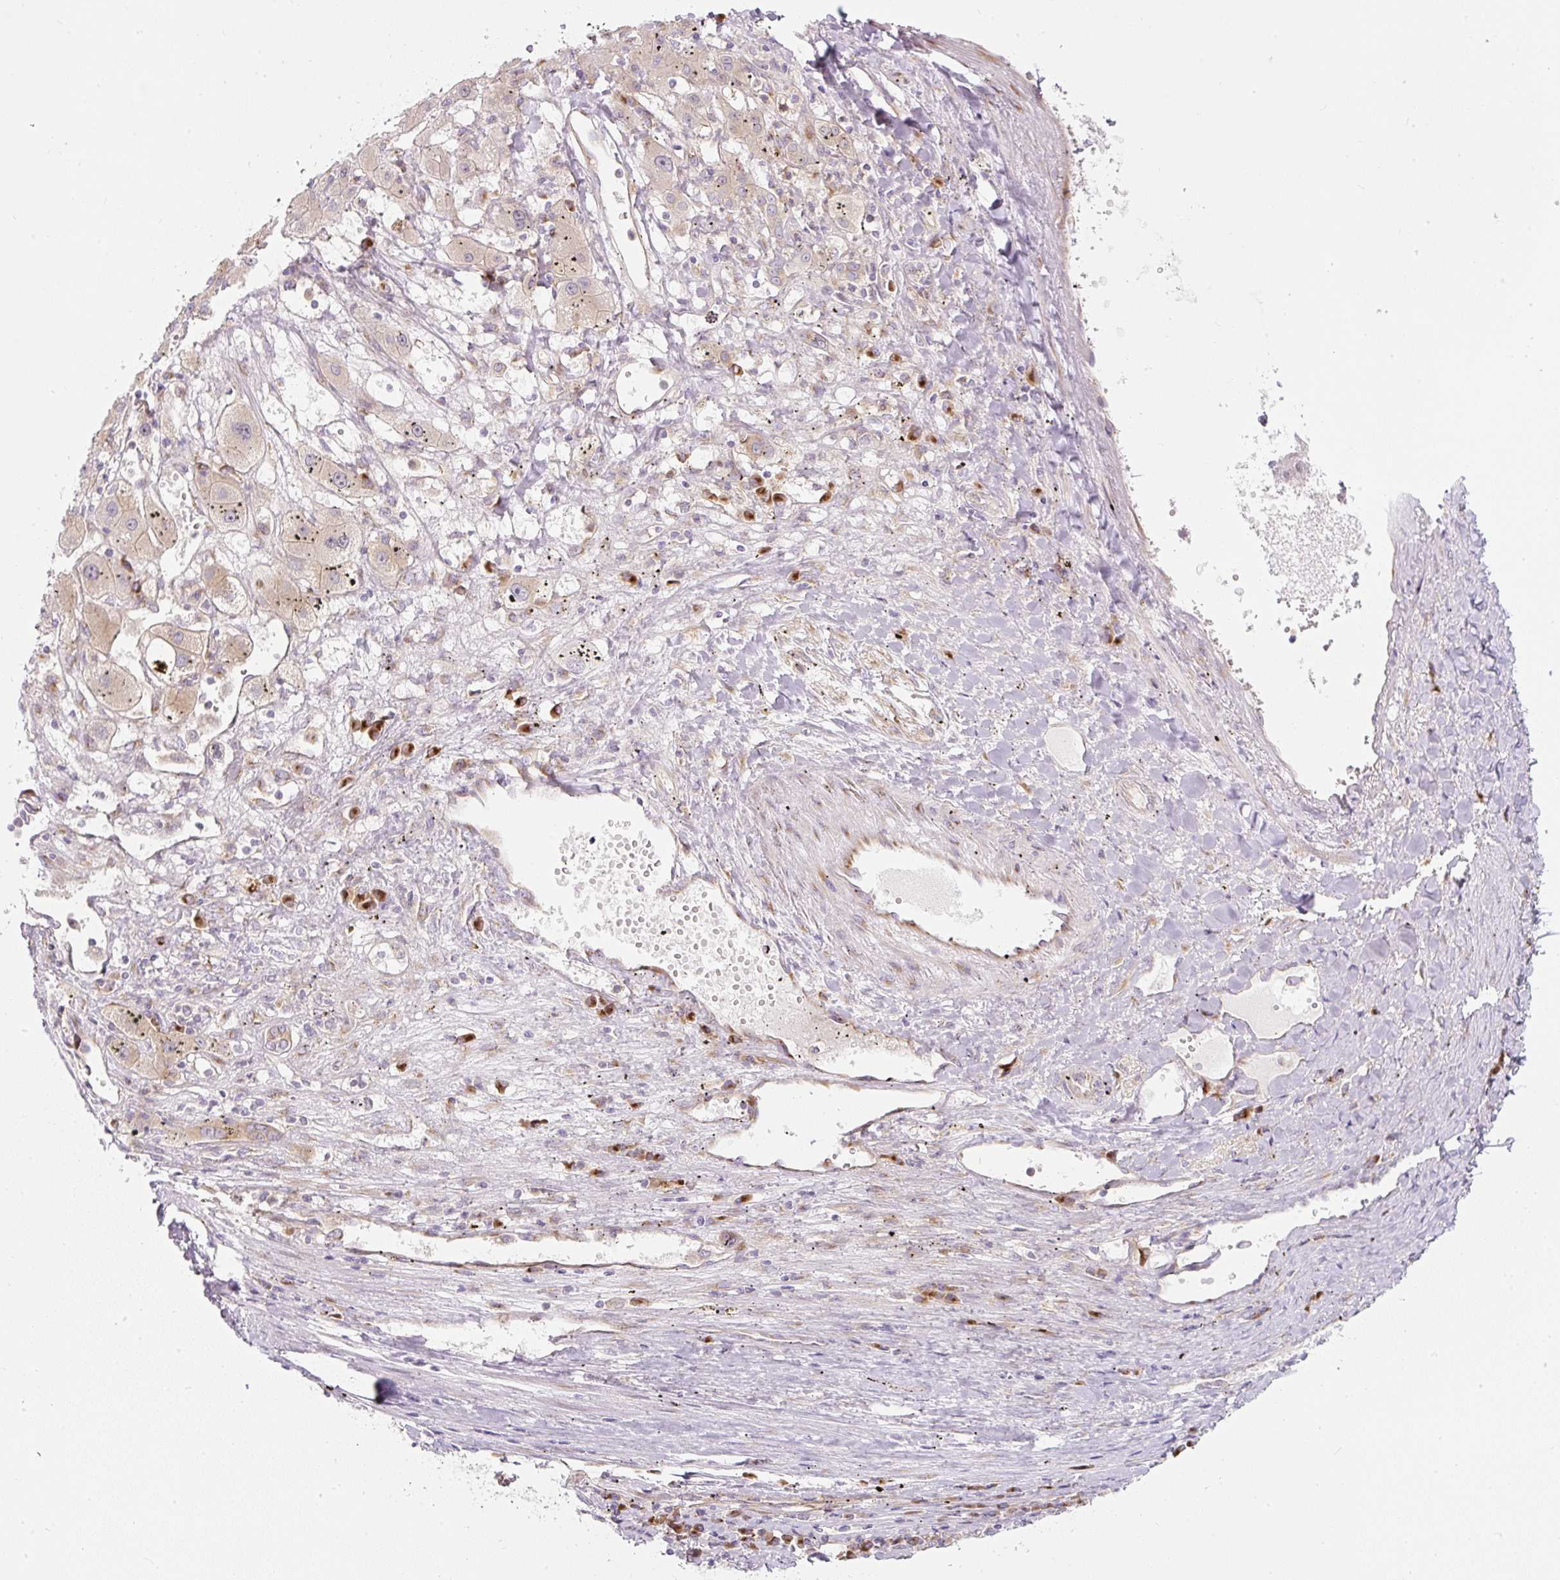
{"staining": {"intensity": "weak", "quantity": "25%-75%", "location": "cytoplasmic/membranous"}, "tissue": "liver cancer", "cell_type": "Tumor cells", "image_type": "cancer", "snomed": [{"axis": "morphology", "description": "Carcinoma, Hepatocellular, NOS"}, {"axis": "topography", "description": "Liver"}], "caption": "Brown immunohistochemical staining in human hepatocellular carcinoma (liver) displays weak cytoplasmic/membranous staining in approximately 25%-75% of tumor cells.", "gene": "MLX", "patient": {"sex": "male", "age": 72}}